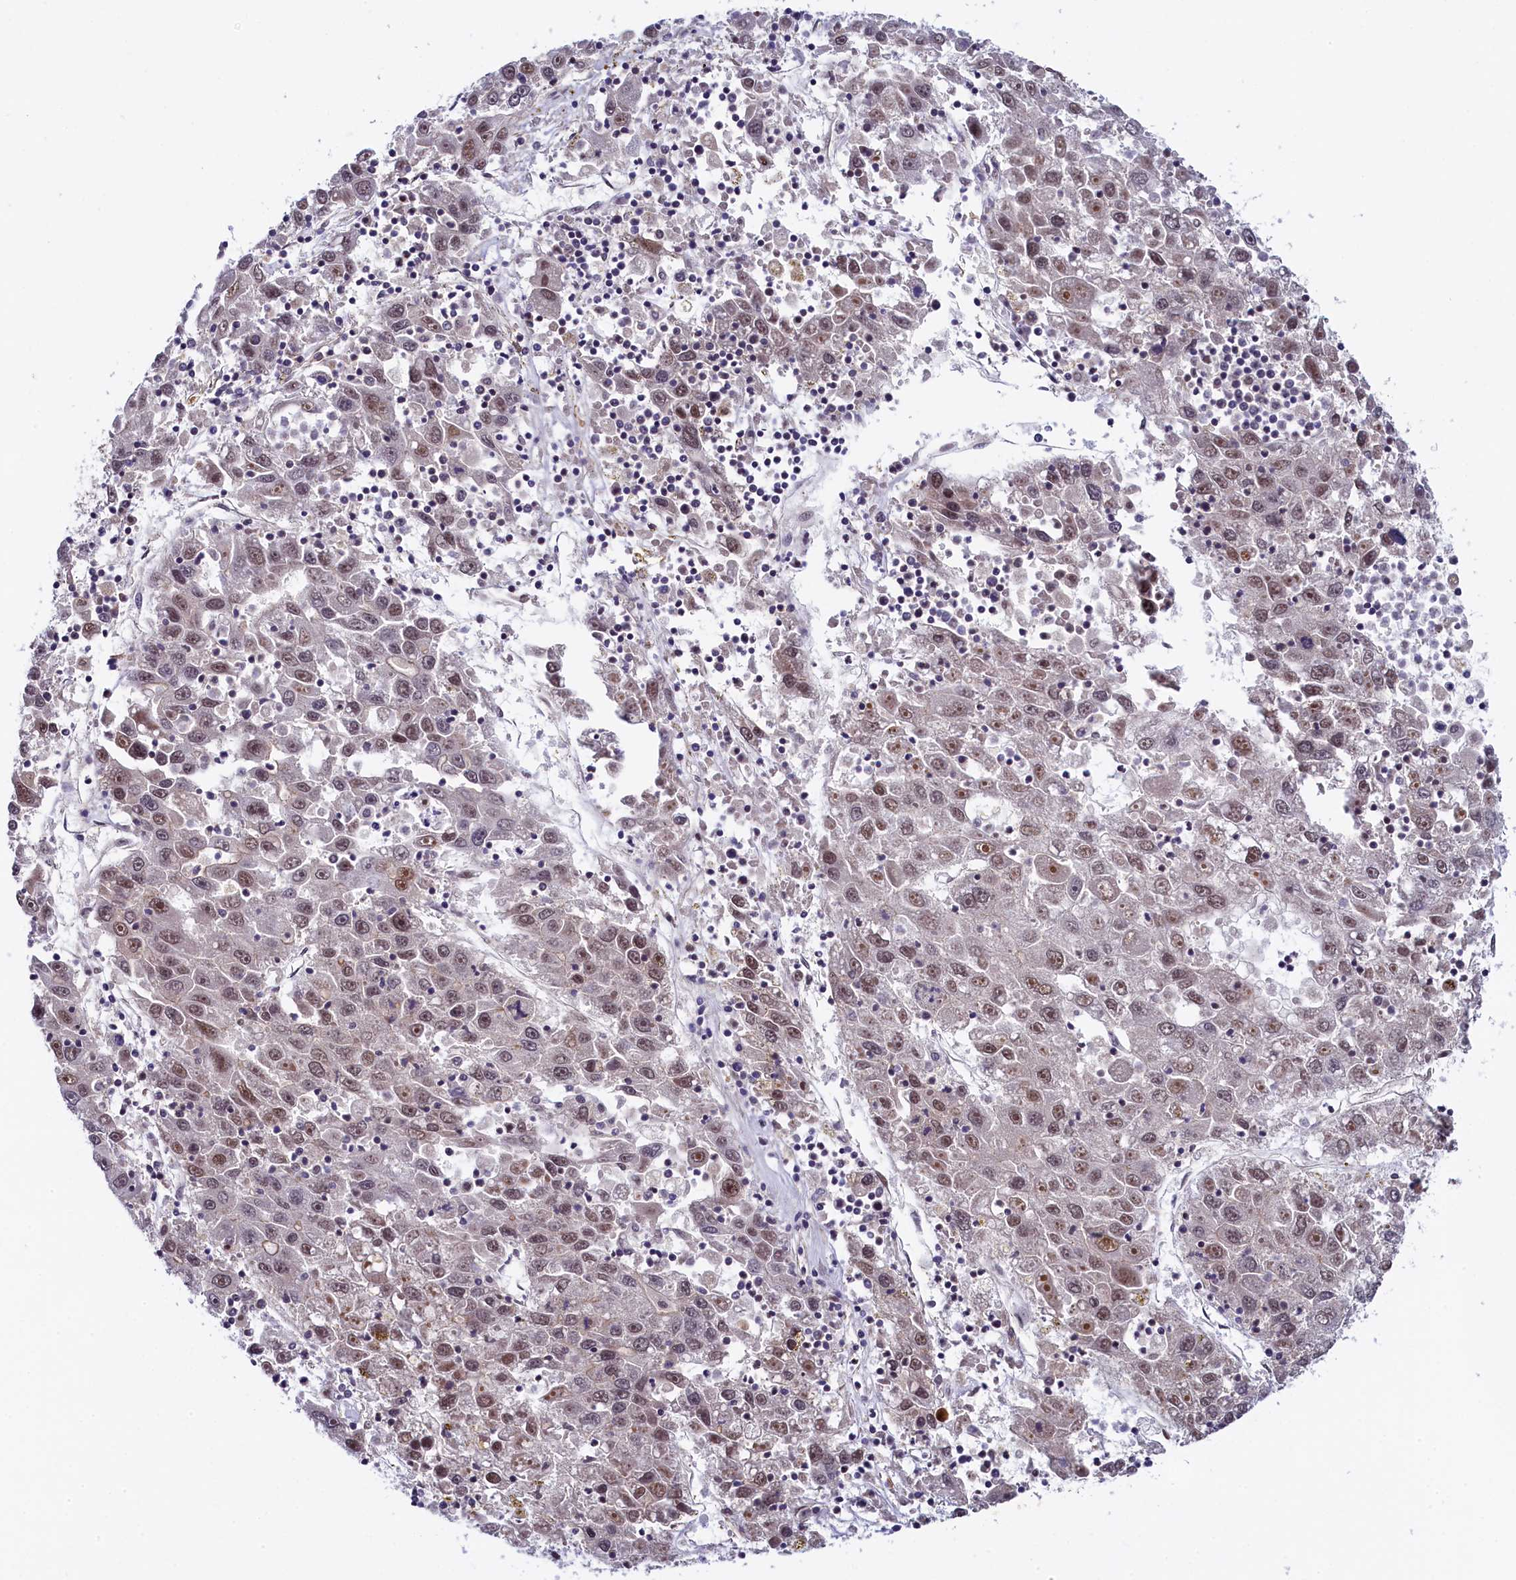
{"staining": {"intensity": "moderate", "quantity": "25%-75%", "location": "nuclear"}, "tissue": "liver cancer", "cell_type": "Tumor cells", "image_type": "cancer", "snomed": [{"axis": "morphology", "description": "Carcinoma, Hepatocellular, NOS"}, {"axis": "topography", "description": "Liver"}], "caption": "DAB (3,3'-diaminobenzidine) immunohistochemical staining of liver cancer (hepatocellular carcinoma) shows moderate nuclear protein staining in approximately 25%-75% of tumor cells. (DAB (3,3'-diaminobenzidine) IHC, brown staining for protein, blue staining for nuclei).", "gene": "INTS14", "patient": {"sex": "male", "age": 49}}